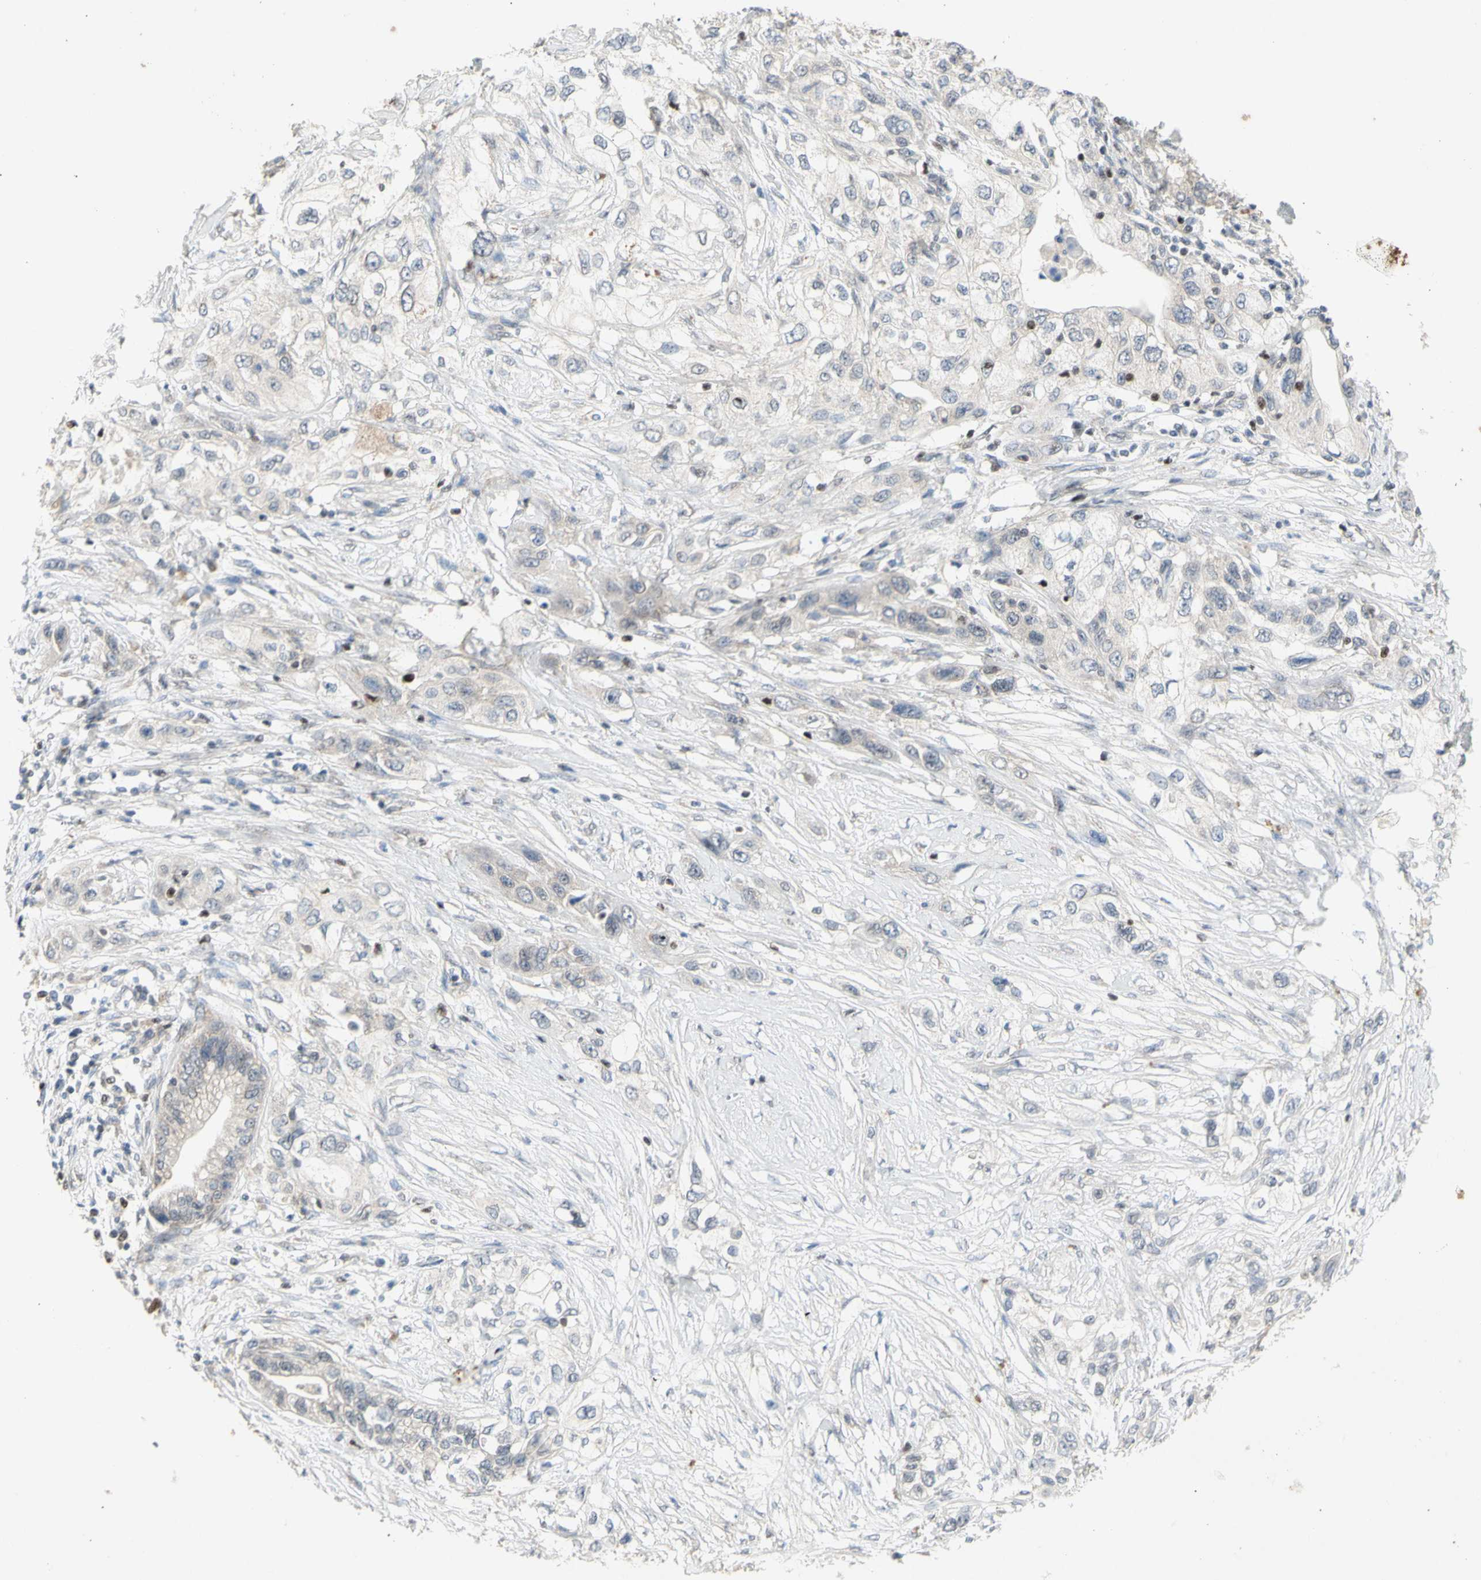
{"staining": {"intensity": "negative", "quantity": "none", "location": "none"}, "tissue": "pancreatic cancer", "cell_type": "Tumor cells", "image_type": "cancer", "snomed": [{"axis": "morphology", "description": "Adenocarcinoma, NOS"}, {"axis": "topography", "description": "Pancreas"}], "caption": "DAB immunohistochemical staining of human pancreatic cancer (adenocarcinoma) exhibits no significant staining in tumor cells. (DAB immunohistochemistry (IHC), high magnification).", "gene": "NLRP1", "patient": {"sex": "female", "age": 70}}